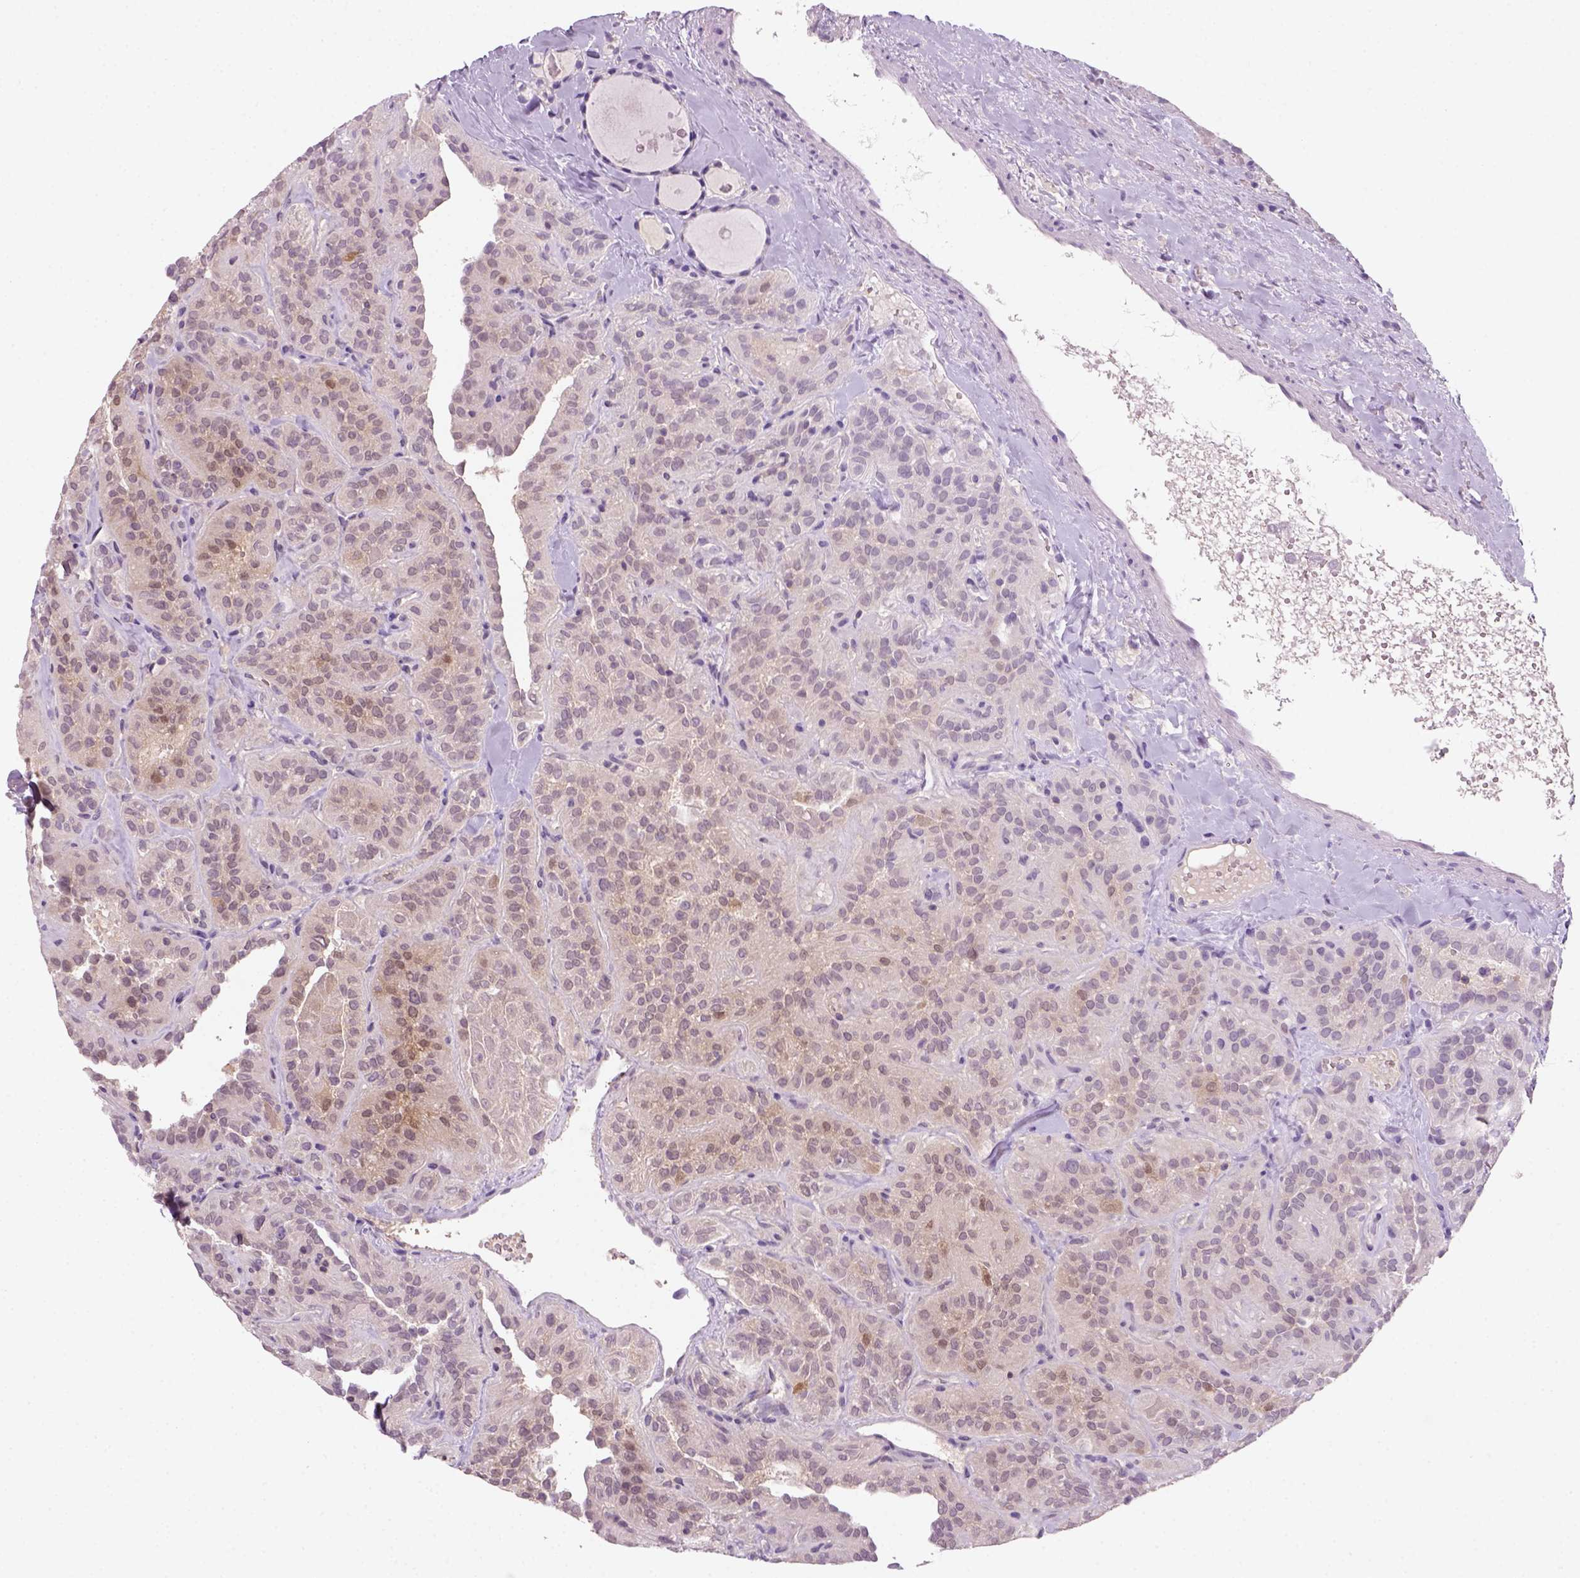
{"staining": {"intensity": "negative", "quantity": "none", "location": "none"}, "tissue": "thyroid cancer", "cell_type": "Tumor cells", "image_type": "cancer", "snomed": [{"axis": "morphology", "description": "Papillary adenocarcinoma, NOS"}, {"axis": "topography", "description": "Thyroid gland"}], "caption": "DAB immunohistochemical staining of human thyroid papillary adenocarcinoma reveals no significant positivity in tumor cells.", "gene": "GOT1", "patient": {"sex": "female", "age": 45}}